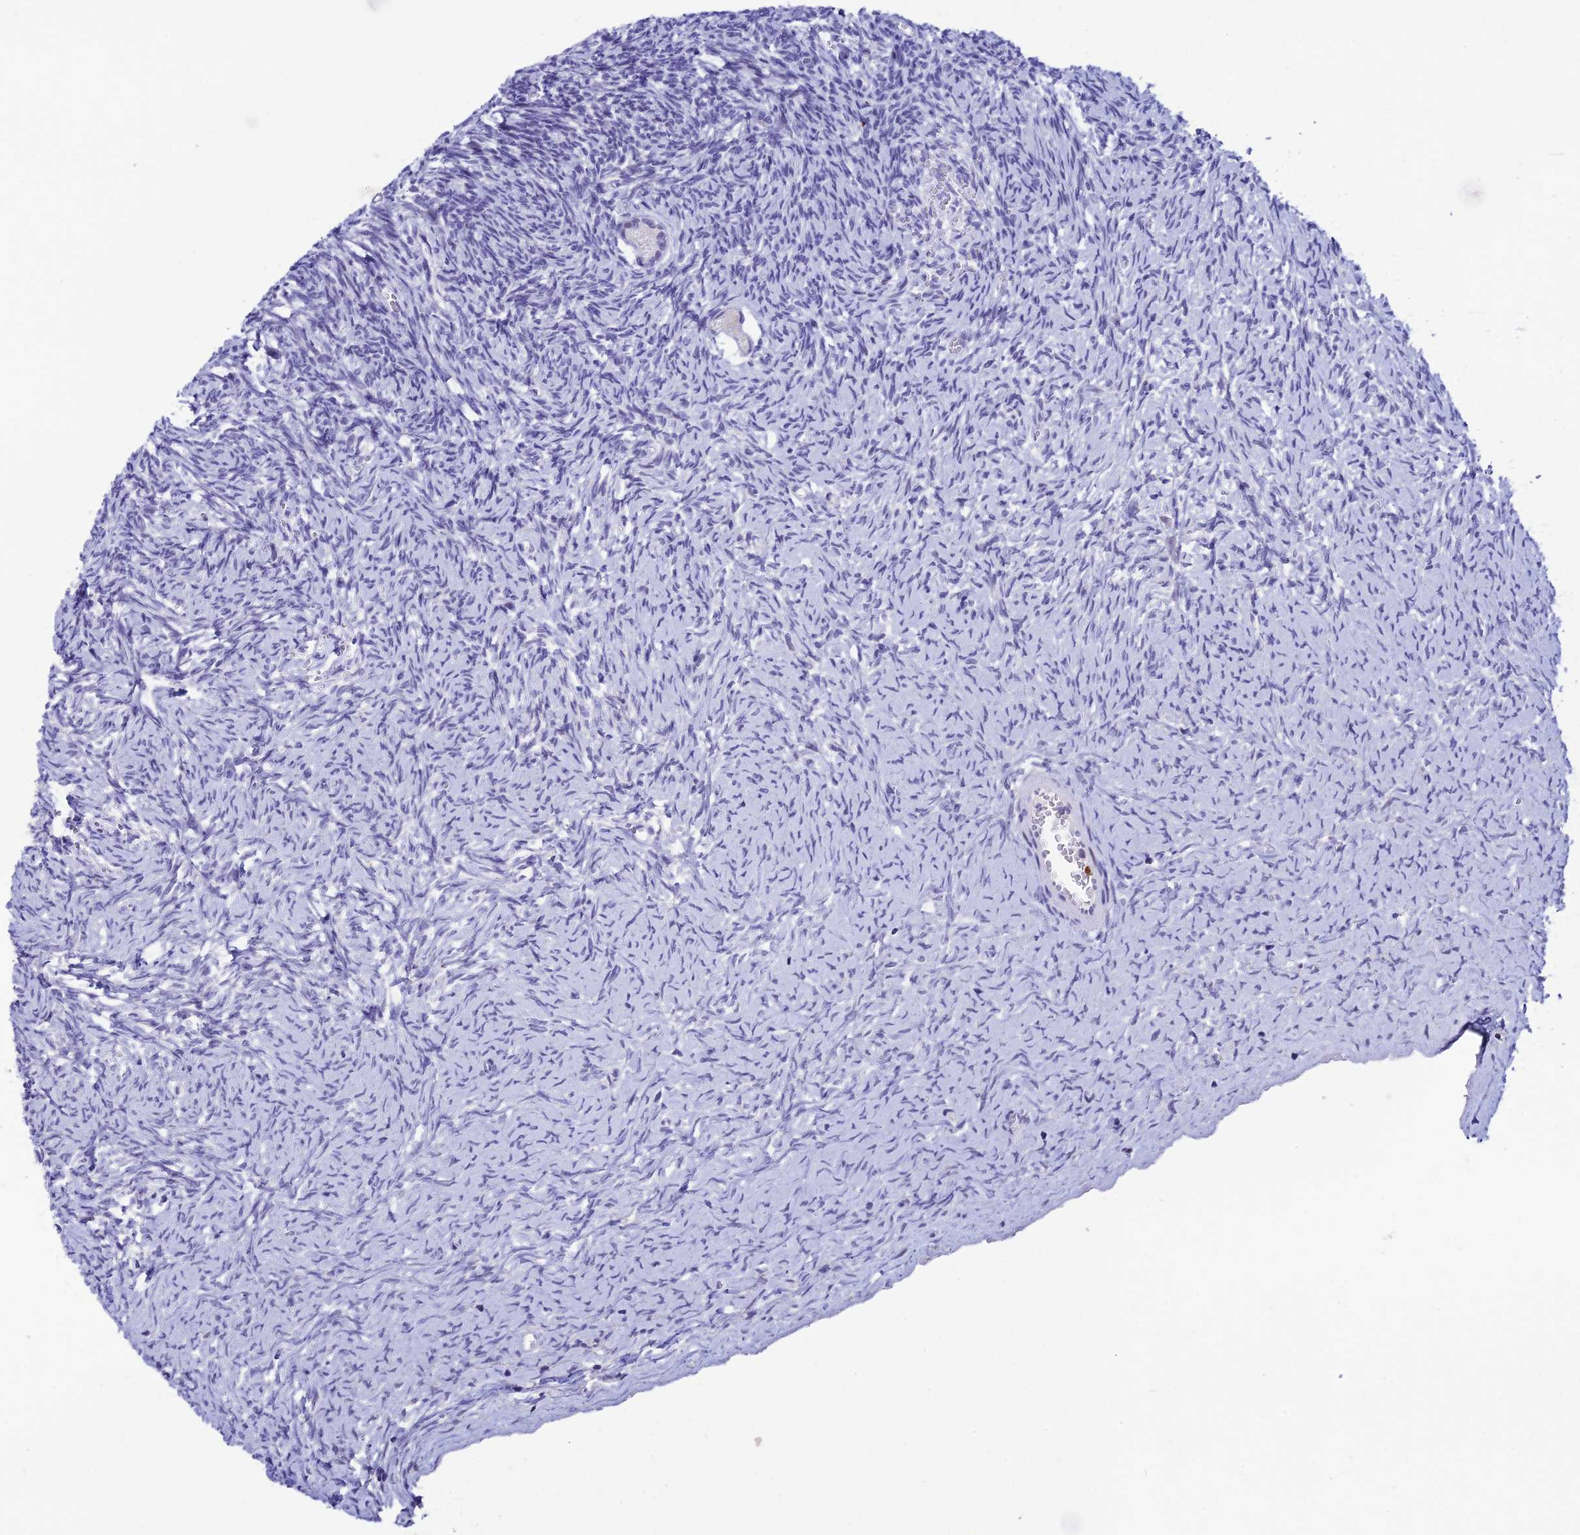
{"staining": {"intensity": "negative", "quantity": "none", "location": "none"}, "tissue": "ovary", "cell_type": "Follicle cells", "image_type": "normal", "snomed": [{"axis": "morphology", "description": "Normal tissue, NOS"}, {"axis": "topography", "description": "Ovary"}], "caption": "IHC of normal human ovary displays no positivity in follicle cells. Nuclei are stained in blue.", "gene": "MFSD2B", "patient": {"sex": "female", "age": 39}}